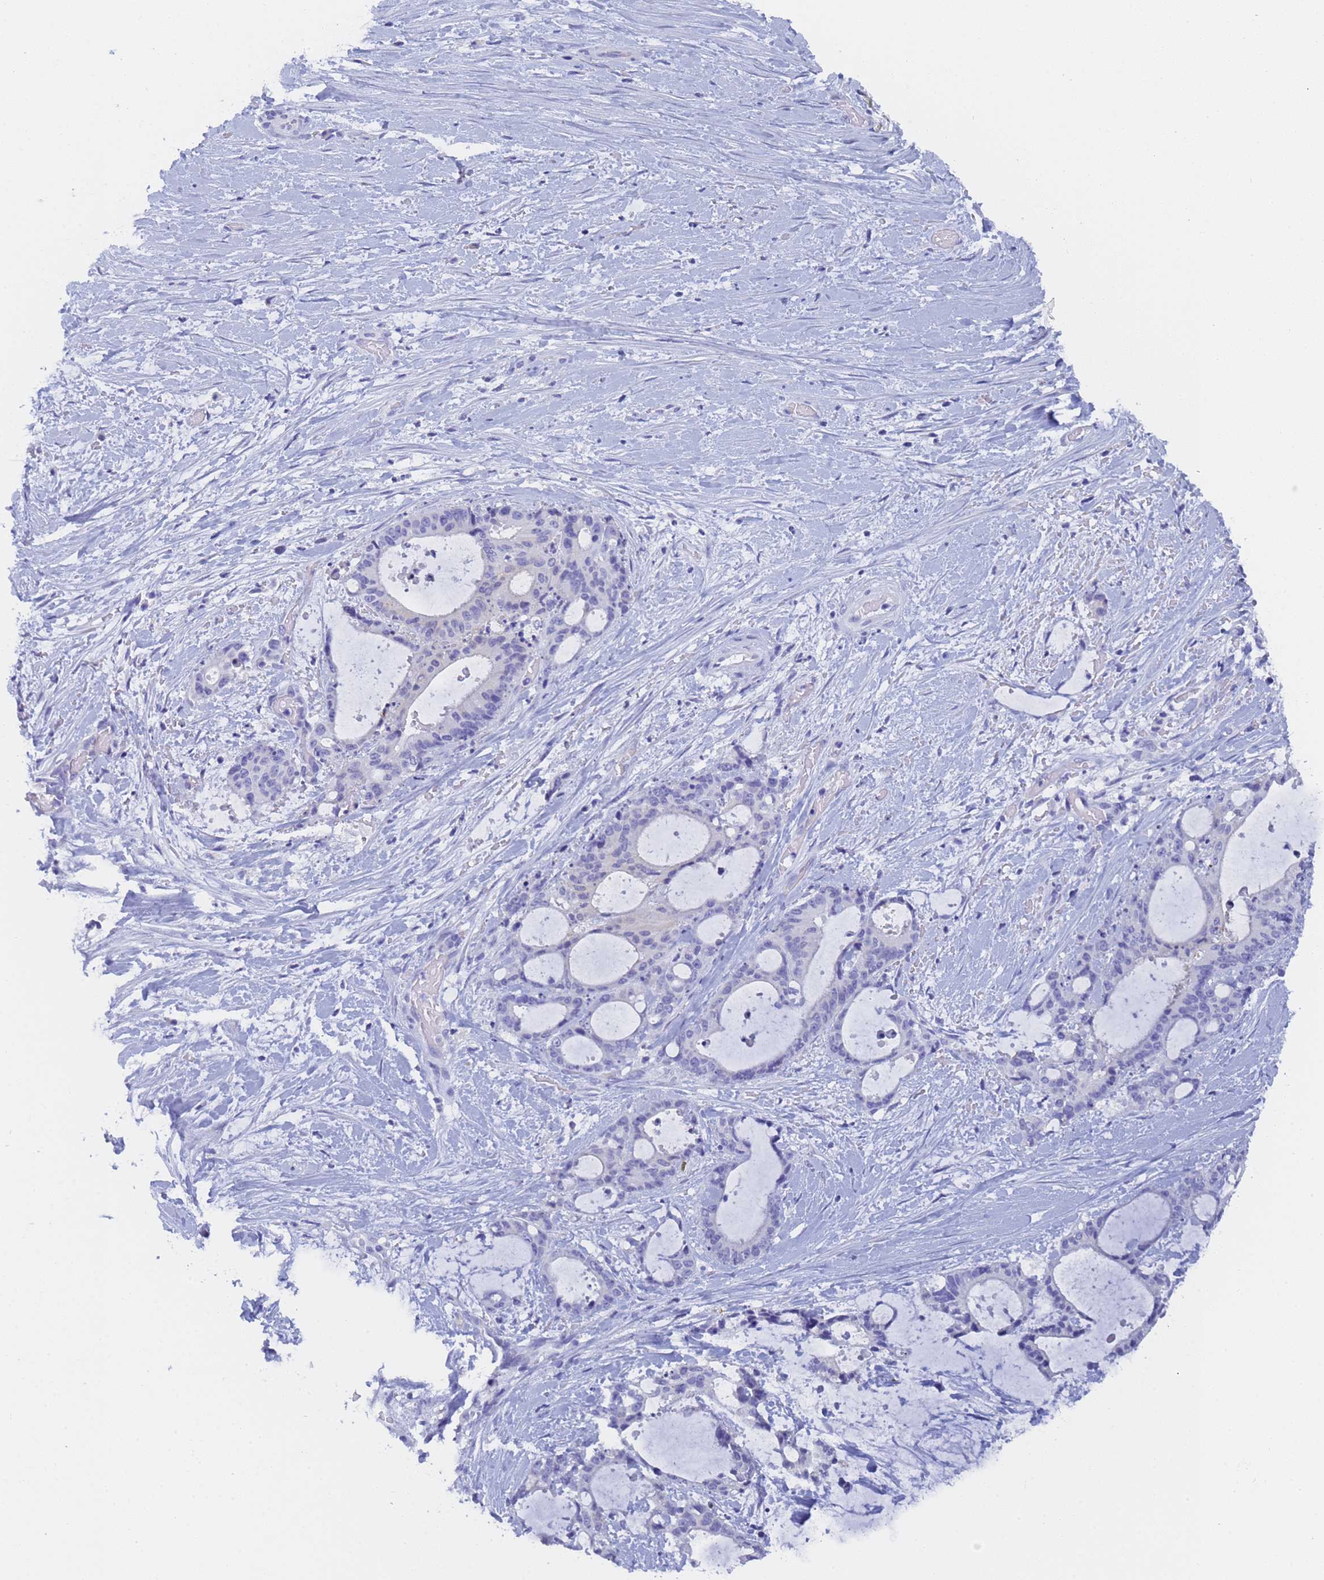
{"staining": {"intensity": "negative", "quantity": "none", "location": "none"}, "tissue": "liver cancer", "cell_type": "Tumor cells", "image_type": "cancer", "snomed": [{"axis": "morphology", "description": "Normal tissue, NOS"}, {"axis": "morphology", "description": "Cholangiocarcinoma"}, {"axis": "topography", "description": "Liver"}, {"axis": "topography", "description": "Peripheral nerve tissue"}], "caption": "A micrograph of human cholangiocarcinoma (liver) is negative for staining in tumor cells.", "gene": "STATH", "patient": {"sex": "female", "age": 73}}